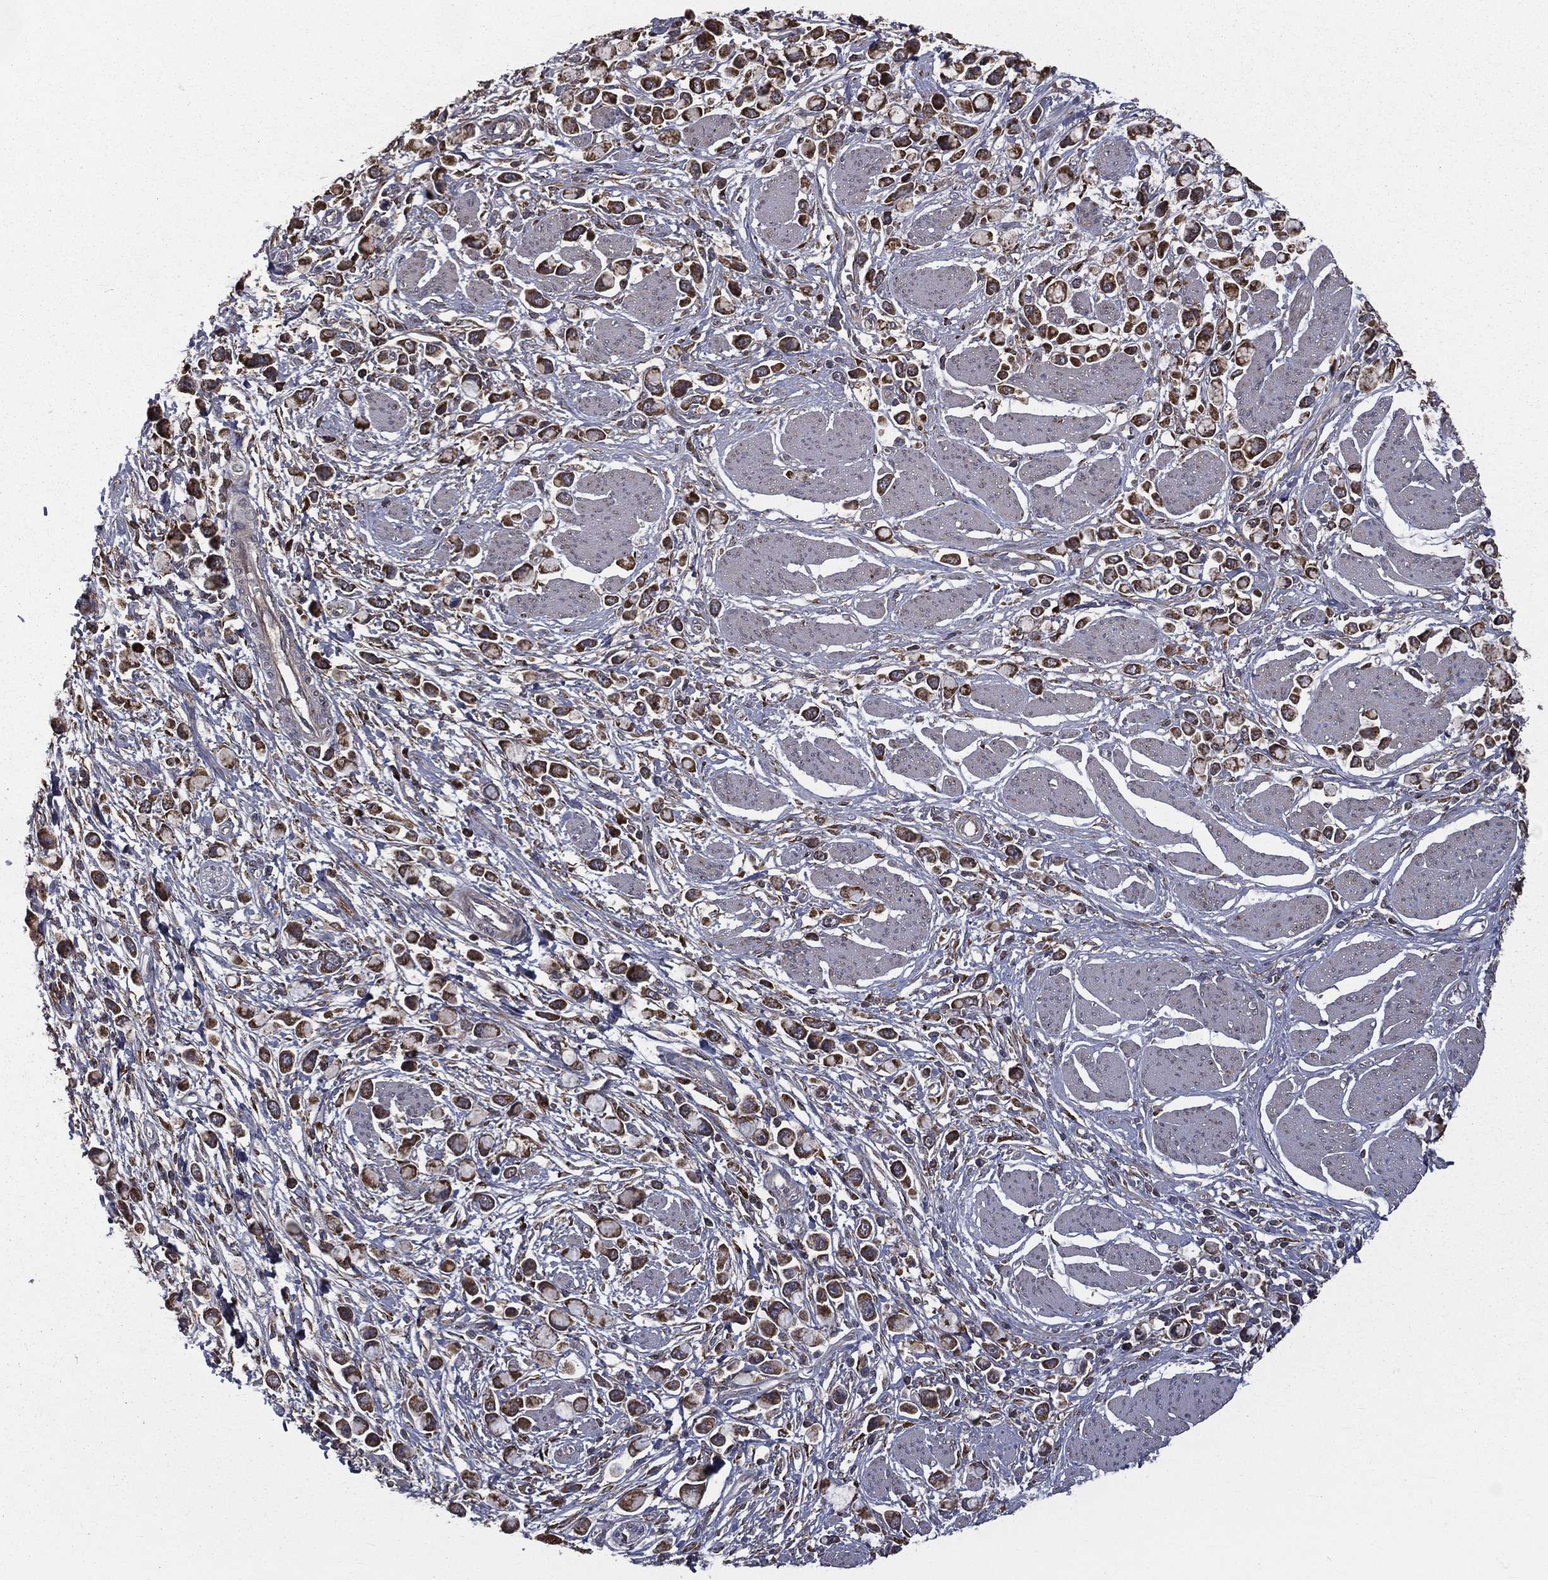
{"staining": {"intensity": "moderate", "quantity": ">75%", "location": "cytoplasmic/membranous"}, "tissue": "stomach cancer", "cell_type": "Tumor cells", "image_type": "cancer", "snomed": [{"axis": "morphology", "description": "Adenocarcinoma, NOS"}, {"axis": "topography", "description": "Stomach"}], "caption": "Immunohistochemical staining of stomach cancer (adenocarcinoma) displays medium levels of moderate cytoplasmic/membranous staining in about >75% of tumor cells. (DAB = brown stain, brightfield microscopy at high magnification).", "gene": "OLFML1", "patient": {"sex": "female", "age": 81}}